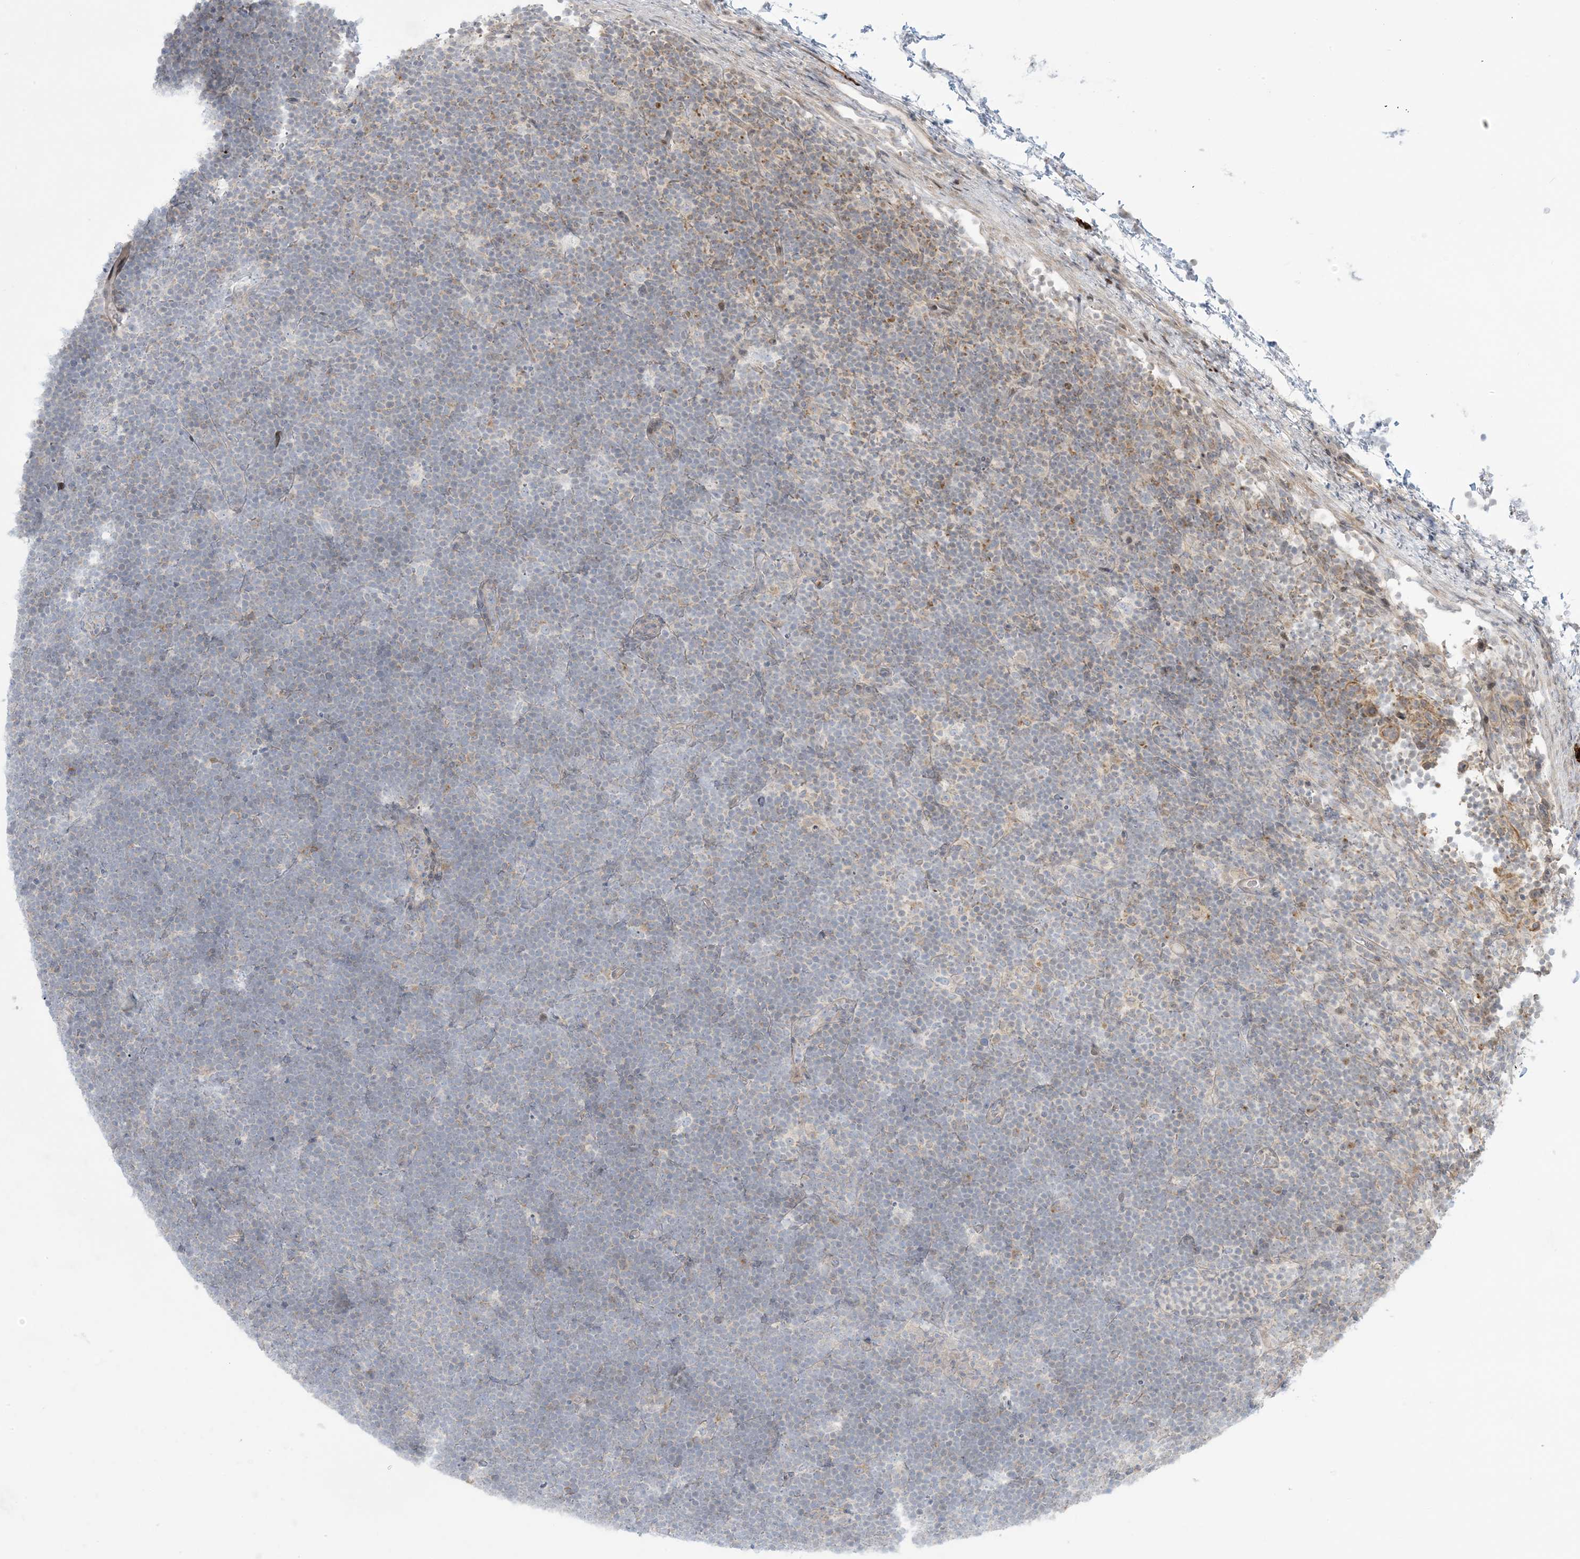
{"staining": {"intensity": "negative", "quantity": "none", "location": "none"}, "tissue": "lymphoma", "cell_type": "Tumor cells", "image_type": "cancer", "snomed": [{"axis": "morphology", "description": "Malignant lymphoma, non-Hodgkin's type, High grade"}, {"axis": "topography", "description": "Lymph node"}], "caption": "Immunohistochemistry image of neoplastic tissue: human lymphoma stained with DAB (3,3'-diaminobenzidine) shows no significant protein staining in tumor cells.", "gene": "AFTPH", "patient": {"sex": "male", "age": 13}}